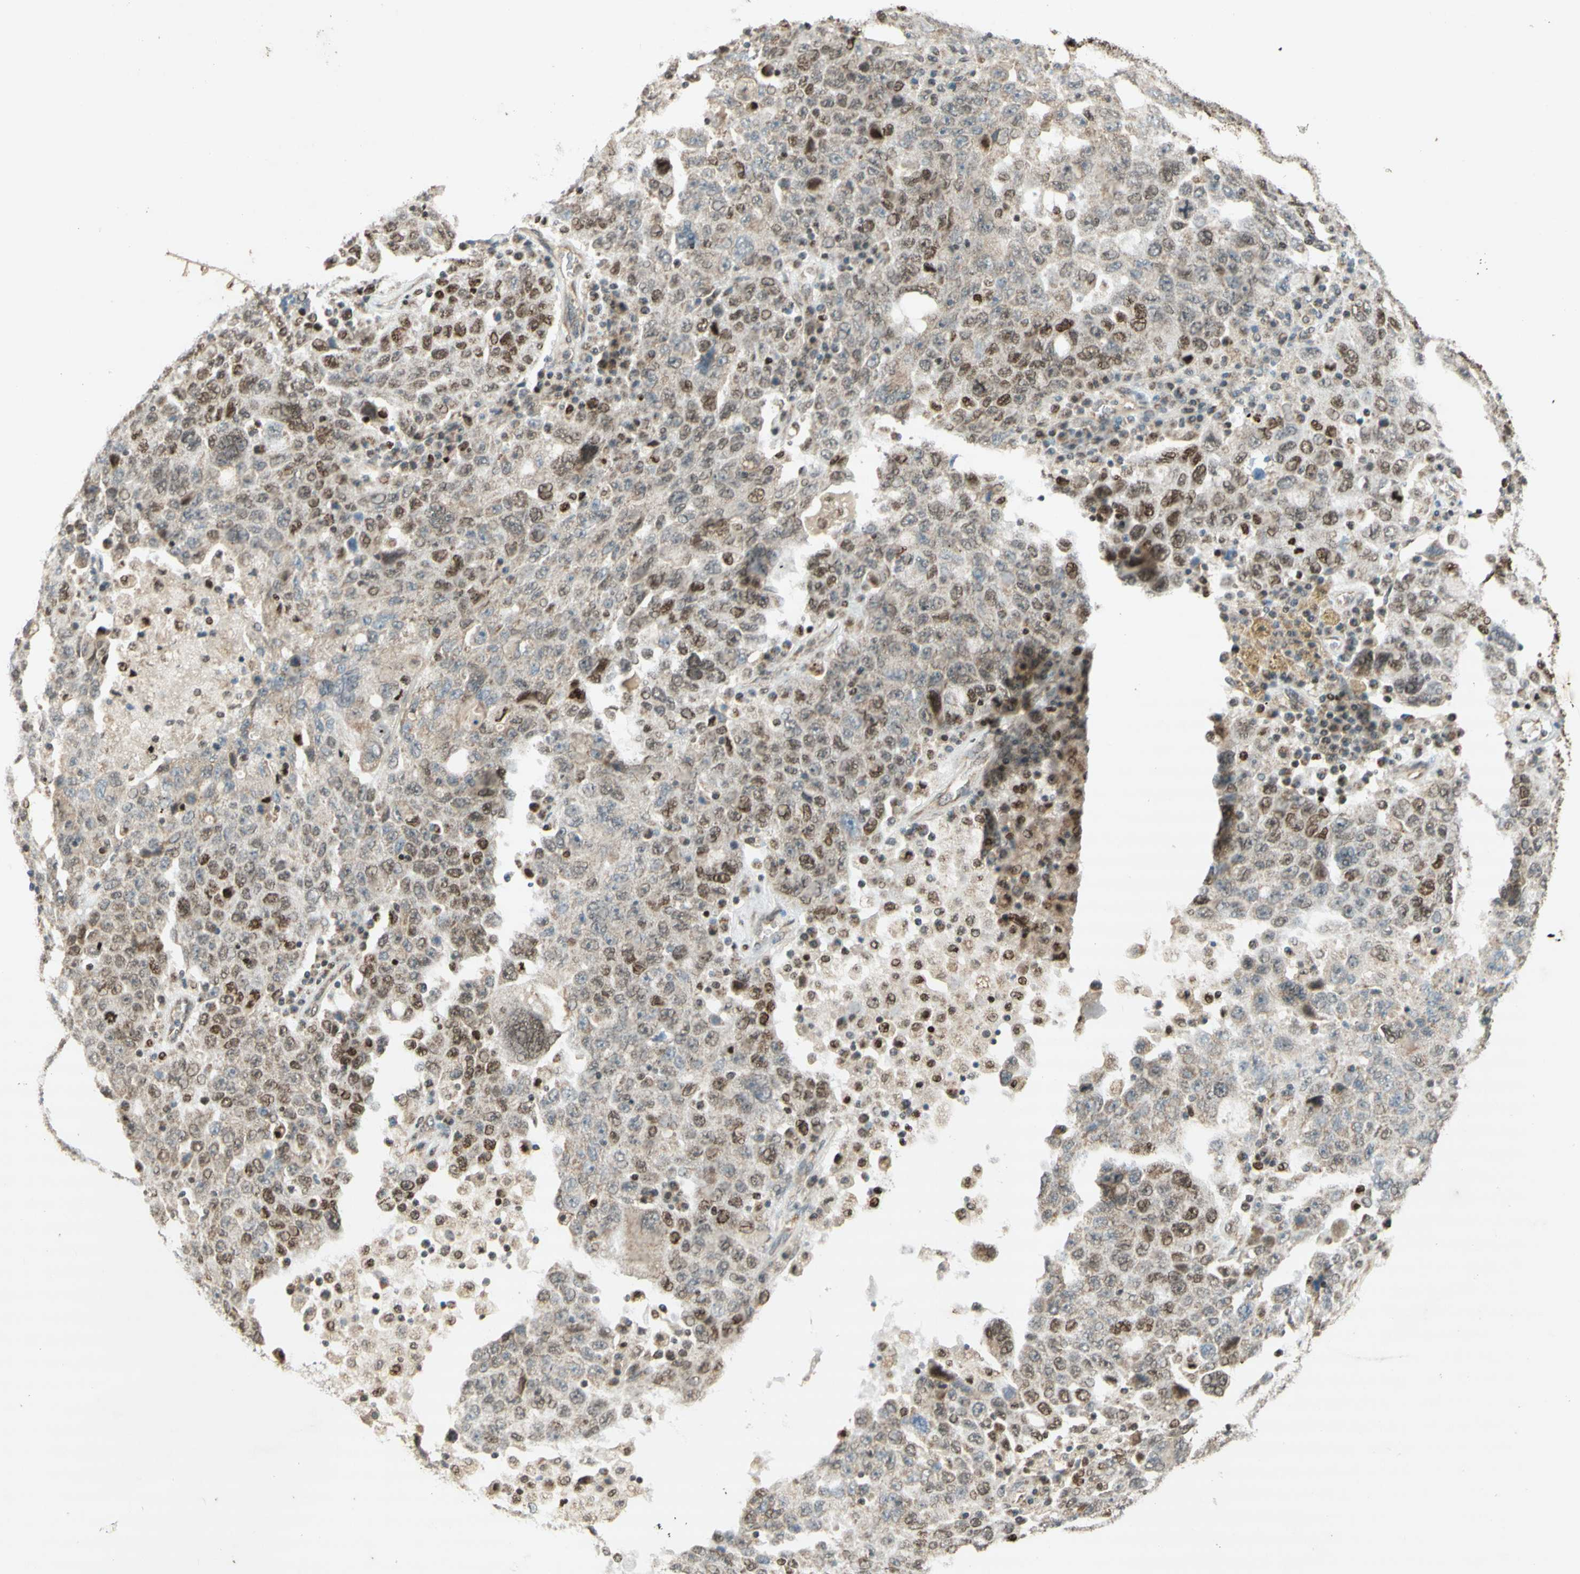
{"staining": {"intensity": "moderate", "quantity": "25%-75%", "location": "nuclear"}, "tissue": "ovarian cancer", "cell_type": "Tumor cells", "image_type": "cancer", "snomed": [{"axis": "morphology", "description": "Carcinoma, endometroid"}, {"axis": "topography", "description": "Ovary"}], "caption": "Ovarian cancer tissue demonstrates moderate nuclear positivity in about 25%-75% of tumor cells (DAB (3,3'-diaminobenzidine) IHC with brightfield microscopy, high magnification).", "gene": "DNMT3A", "patient": {"sex": "female", "age": 62}}